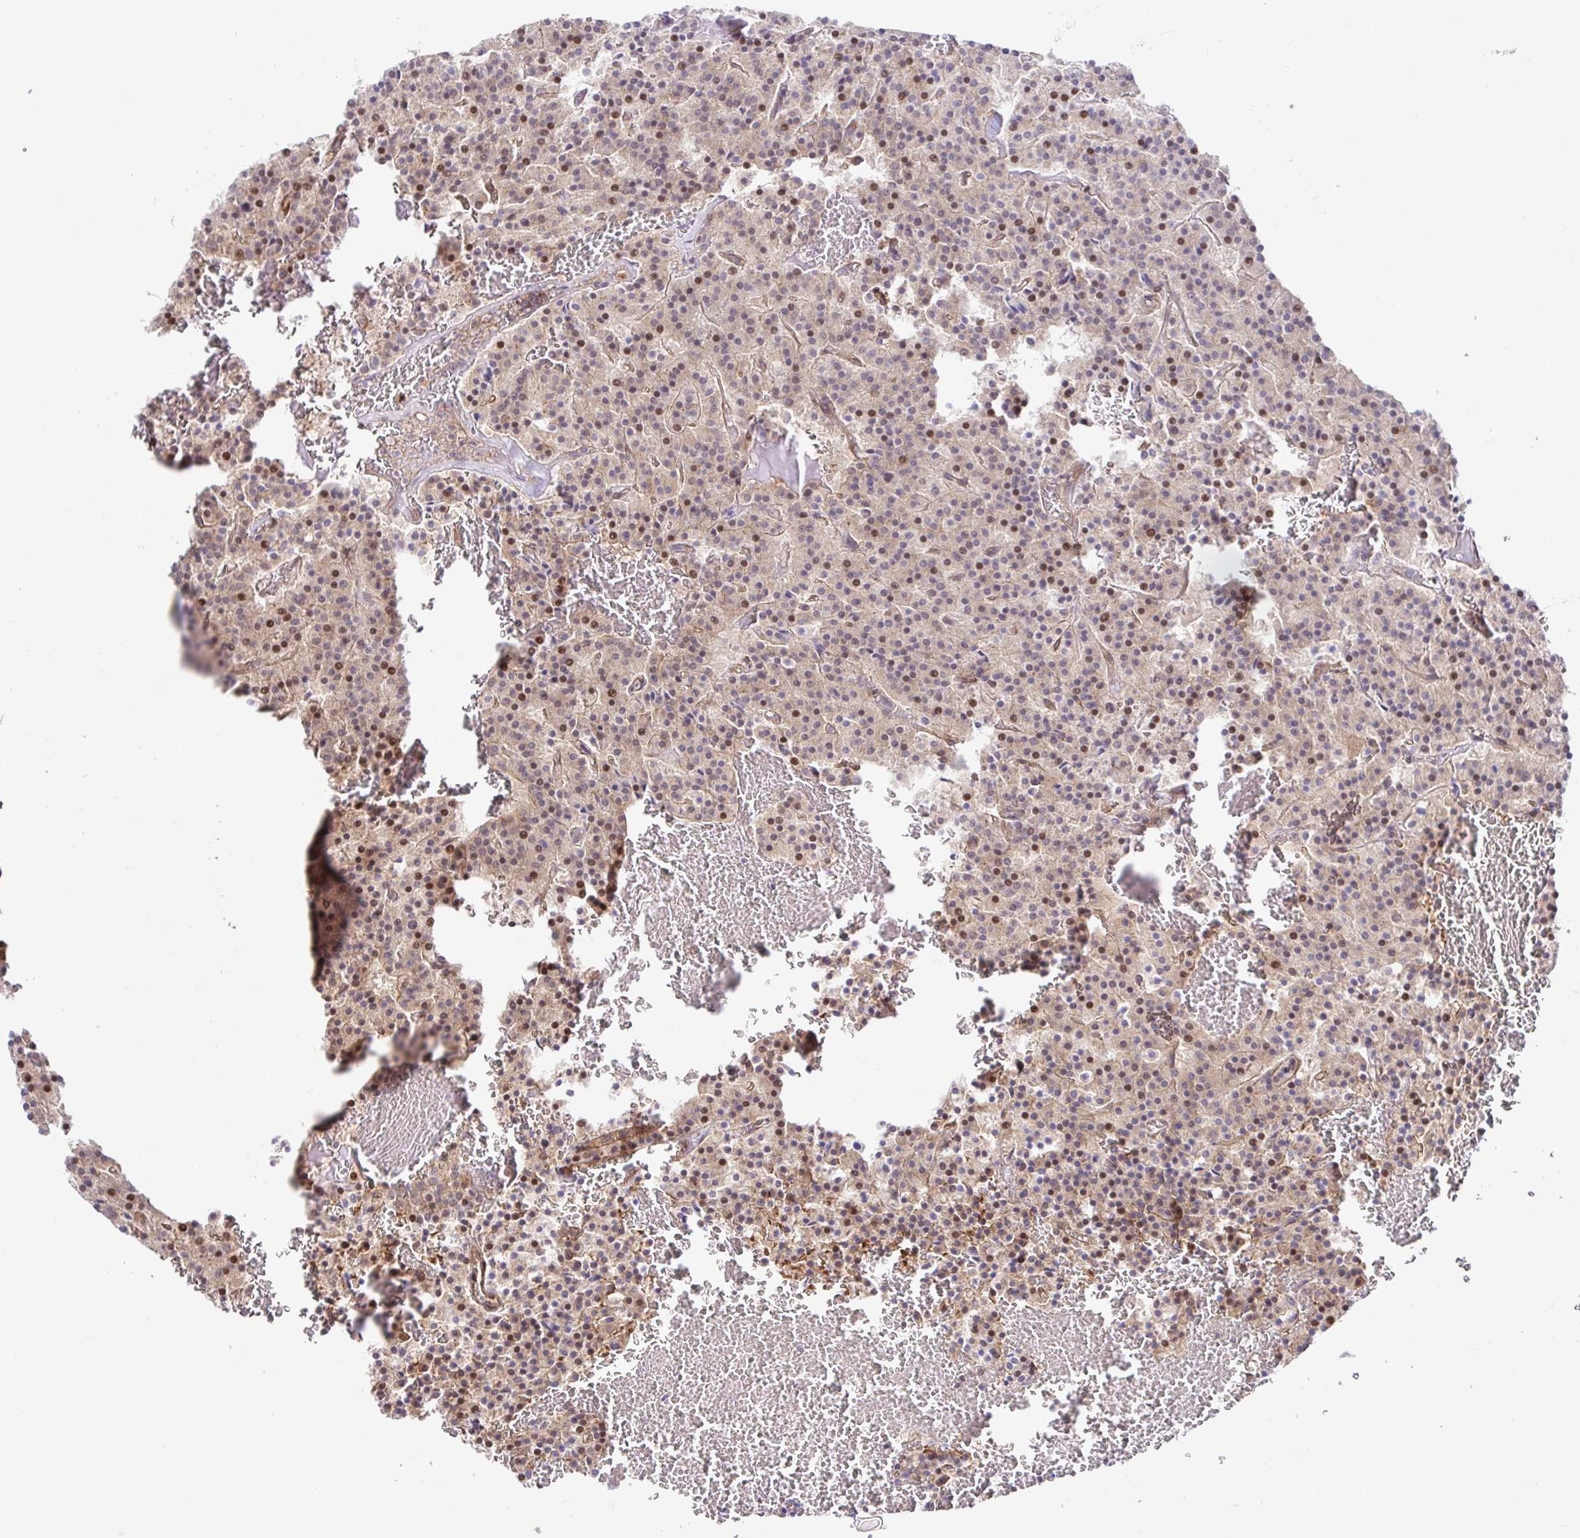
{"staining": {"intensity": "moderate", "quantity": "25%-75%", "location": "nuclear"}, "tissue": "carcinoid", "cell_type": "Tumor cells", "image_type": "cancer", "snomed": [{"axis": "morphology", "description": "Carcinoid, malignant, NOS"}, {"axis": "topography", "description": "Lung"}], "caption": "Immunohistochemical staining of carcinoid (malignant) shows moderate nuclear protein staining in approximately 25%-75% of tumor cells.", "gene": "TRIM55", "patient": {"sex": "male", "age": 70}}